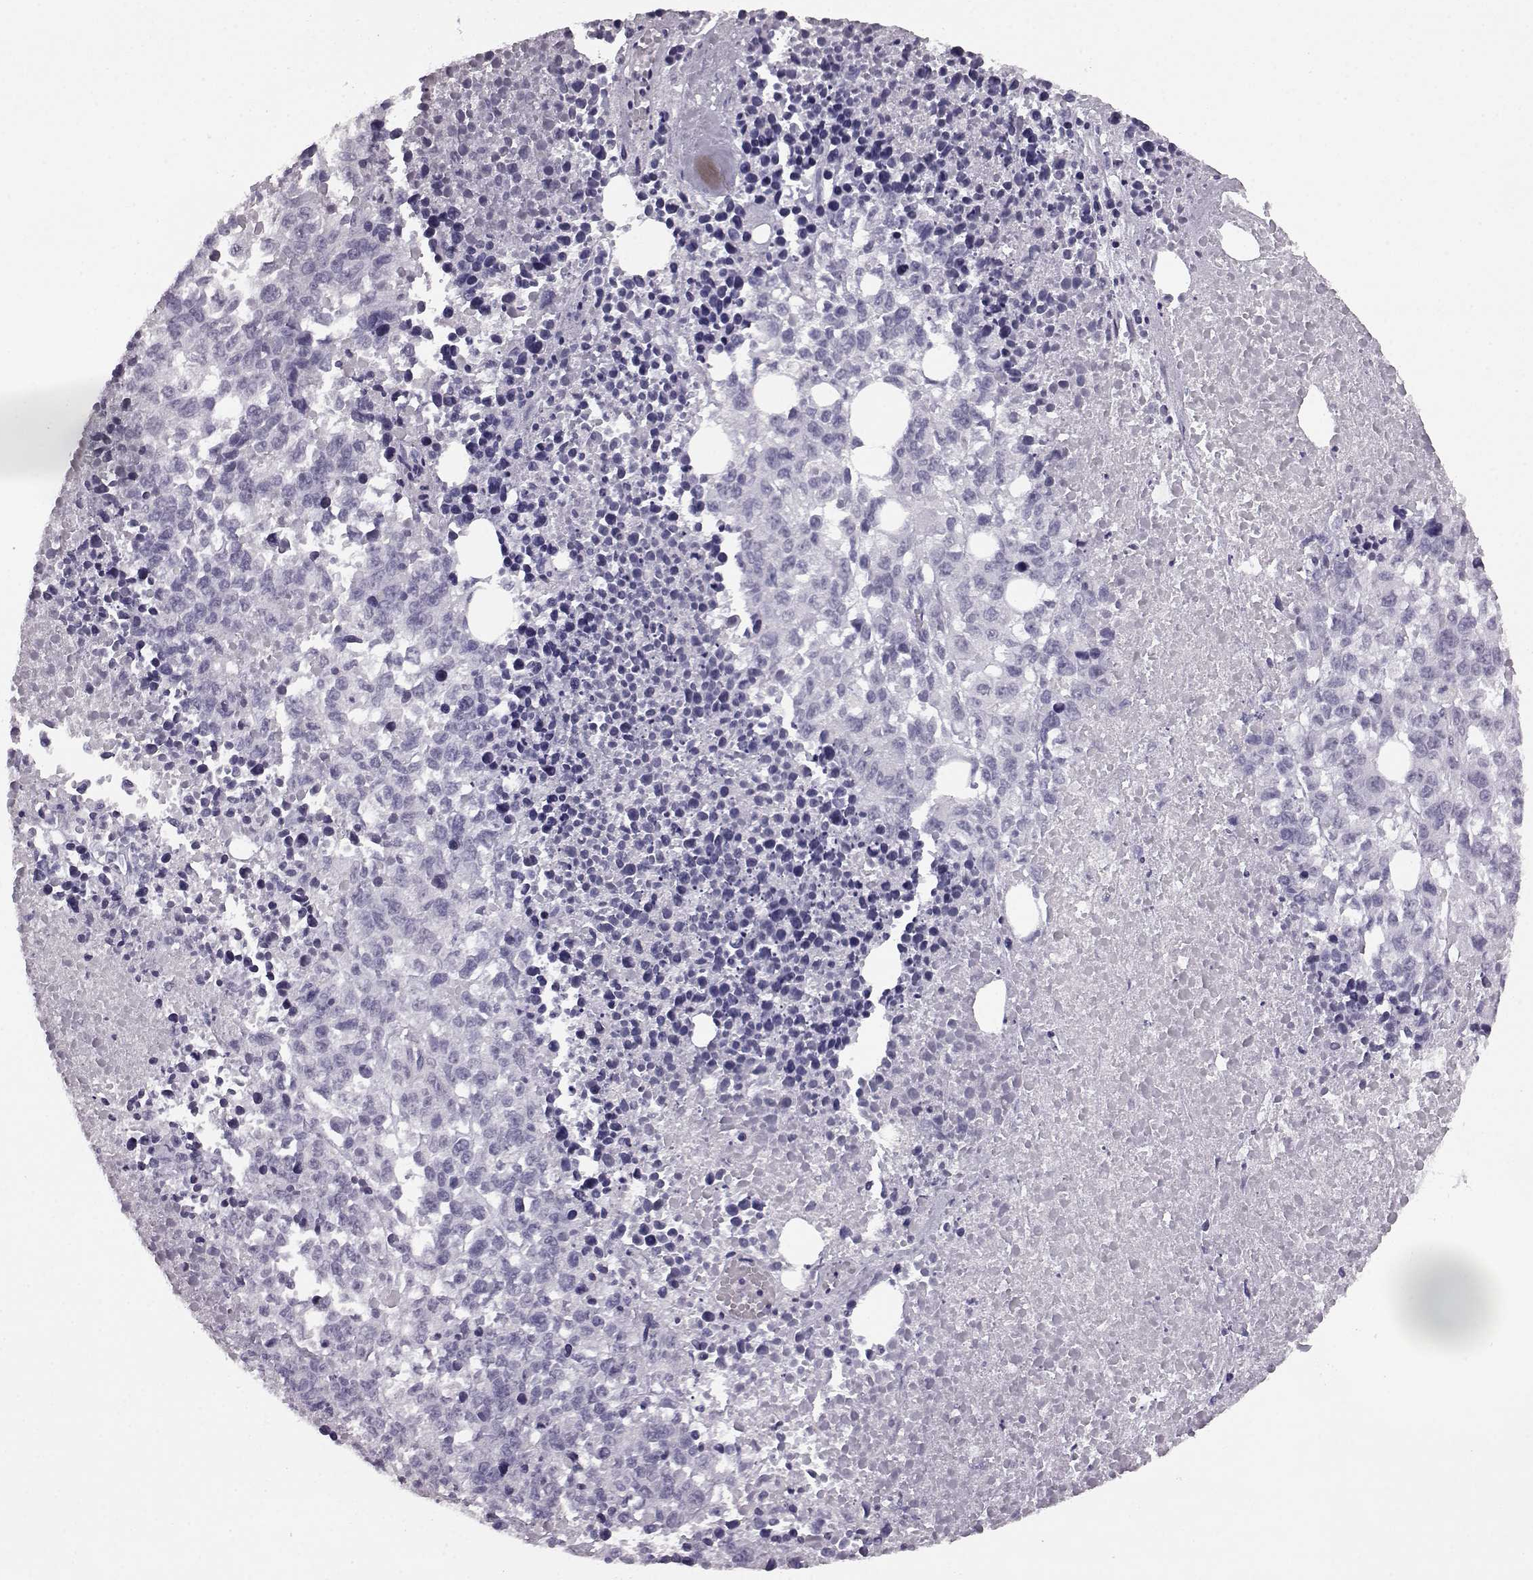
{"staining": {"intensity": "negative", "quantity": "none", "location": "none"}, "tissue": "melanoma", "cell_type": "Tumor cells", "image_type": "cancer", "snomed": [{"axis": "morphology", "description": "Malignant melanoma, Metastatic site"}, {"axis": "topography", "description": "Skin"}], "caption": "A high-resolution histopathology image shows immunohistochemistry staining of malignant melanoma (metastatic site), which reveals no significant expression in tumor cells.", "gene": "AIPL1", "patient": {"sex": "male", "age": 84}}